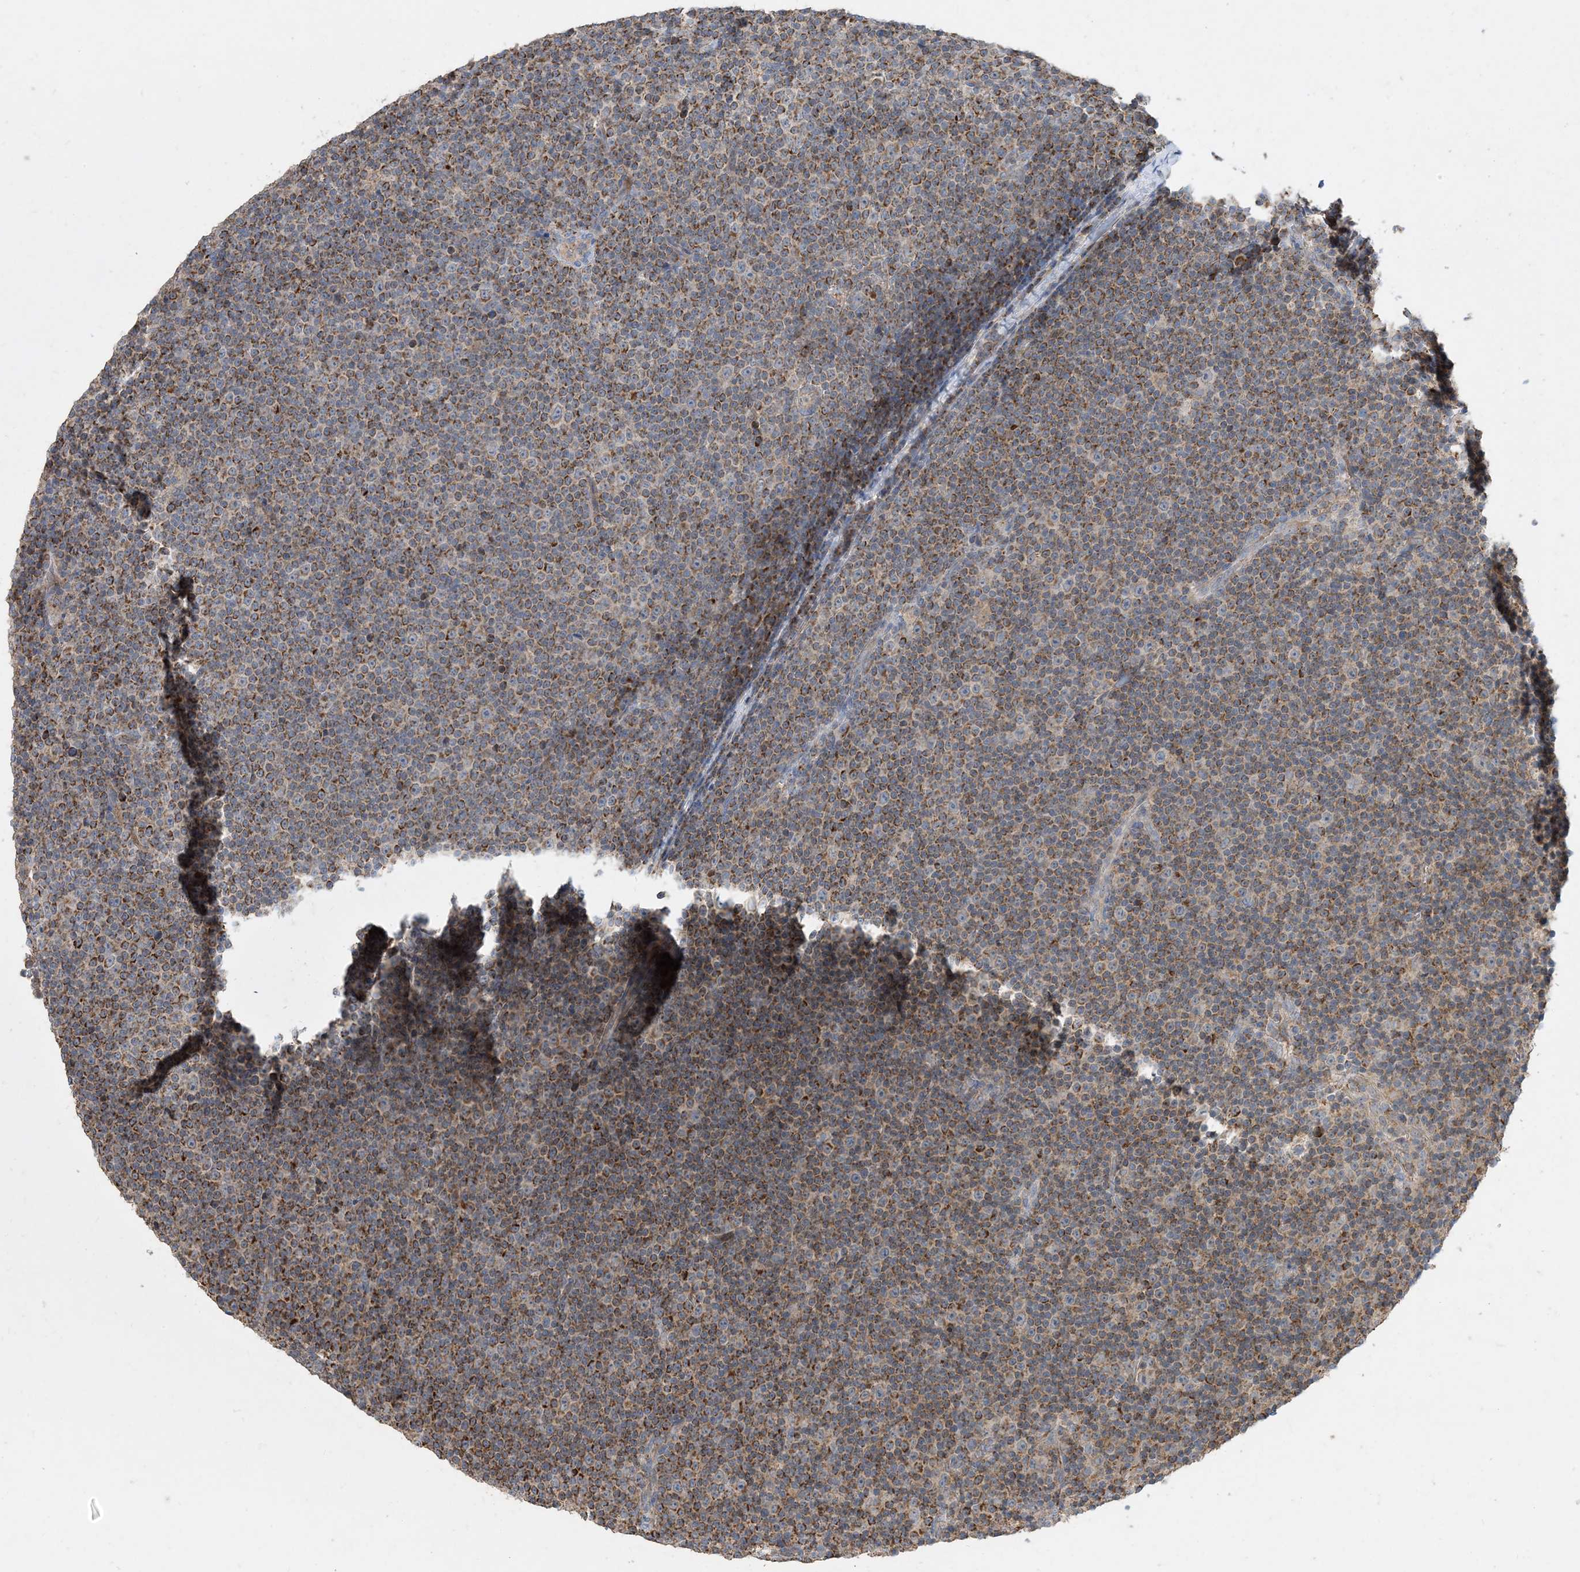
{"staining": {"intensity": "moderate", "quantity": ">75%", "location": "cytoplasmic/membranous"}, "tissue": "lymphoma", "cell_type": "Tumor cells", "image_type": "cancer", "snomed": [{"axis": "morphology", "description": "Malignant lymphoma, non-Hodgkin's type, Low grade"}, {"axis": "topography", "description": "Lymph node"}], "caption": "This histopathology image shows immunohistochemistry staining of malignant lymphoma, non-Hodgkin's type (low-grade), with medium moderate cytoplasmic/membranous staining in approximately >75% of tumor cells.", "gene": "ECHDC1", "patient": {"sex": "female", "age": 67}}